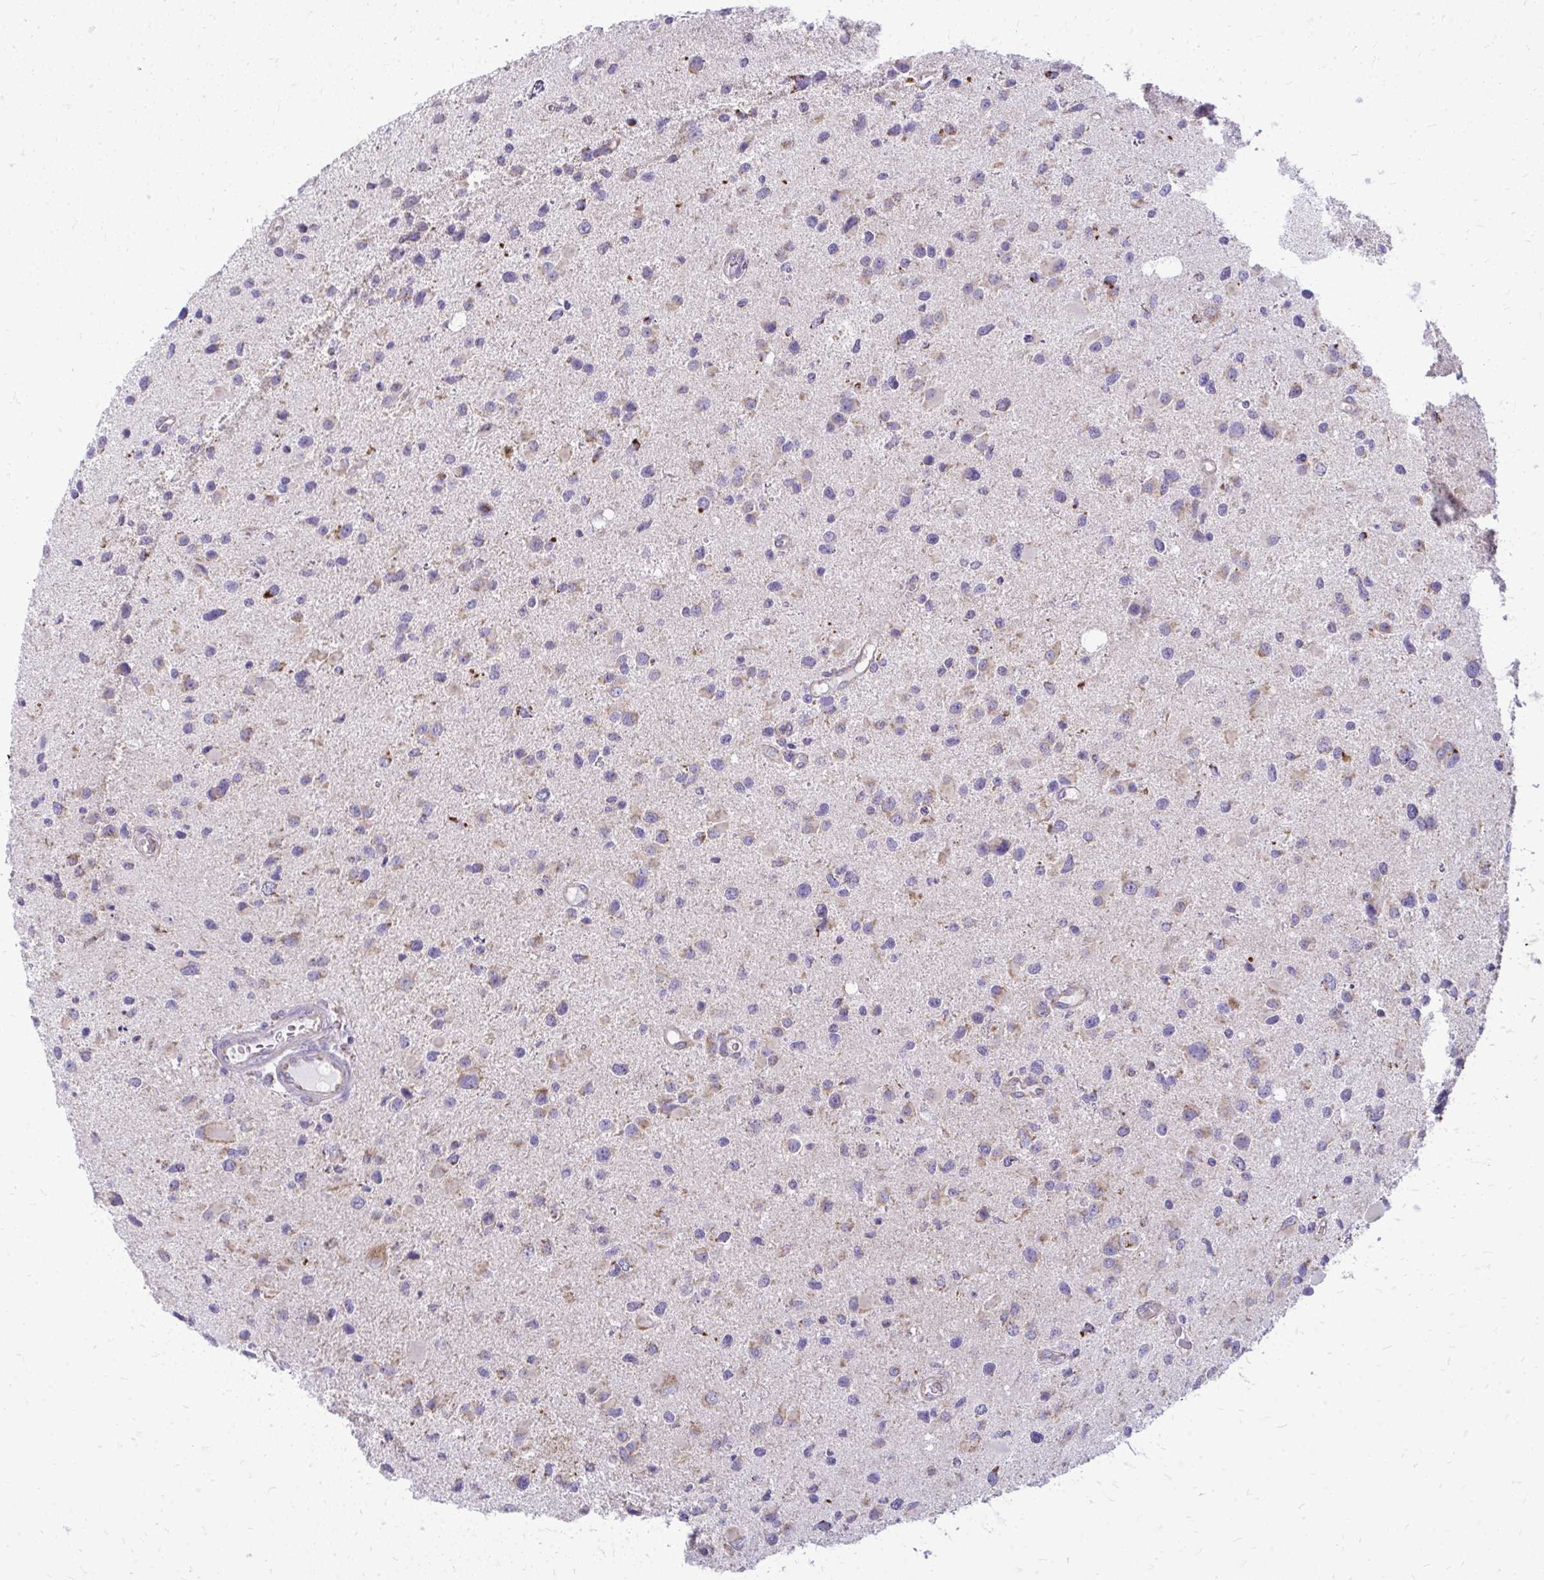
{"staining": {"intensity": "negative", "quantity": "none", "location": "none"}, "tissue": "glioma", "cell_type": "Tumor cells", "image_type": "cancer", "snomed": [{"axis": "morphology", "description": "Glioma, malignant, Low grade"}, {"axis": "topography", "description": "Brain"}], "caption": "An immunohistochemistry image of glioma is shown. There is no staining in tumor cells of glioma.", "gene": "IFIT1", "patient": {"sex": "female", "age": 32}}